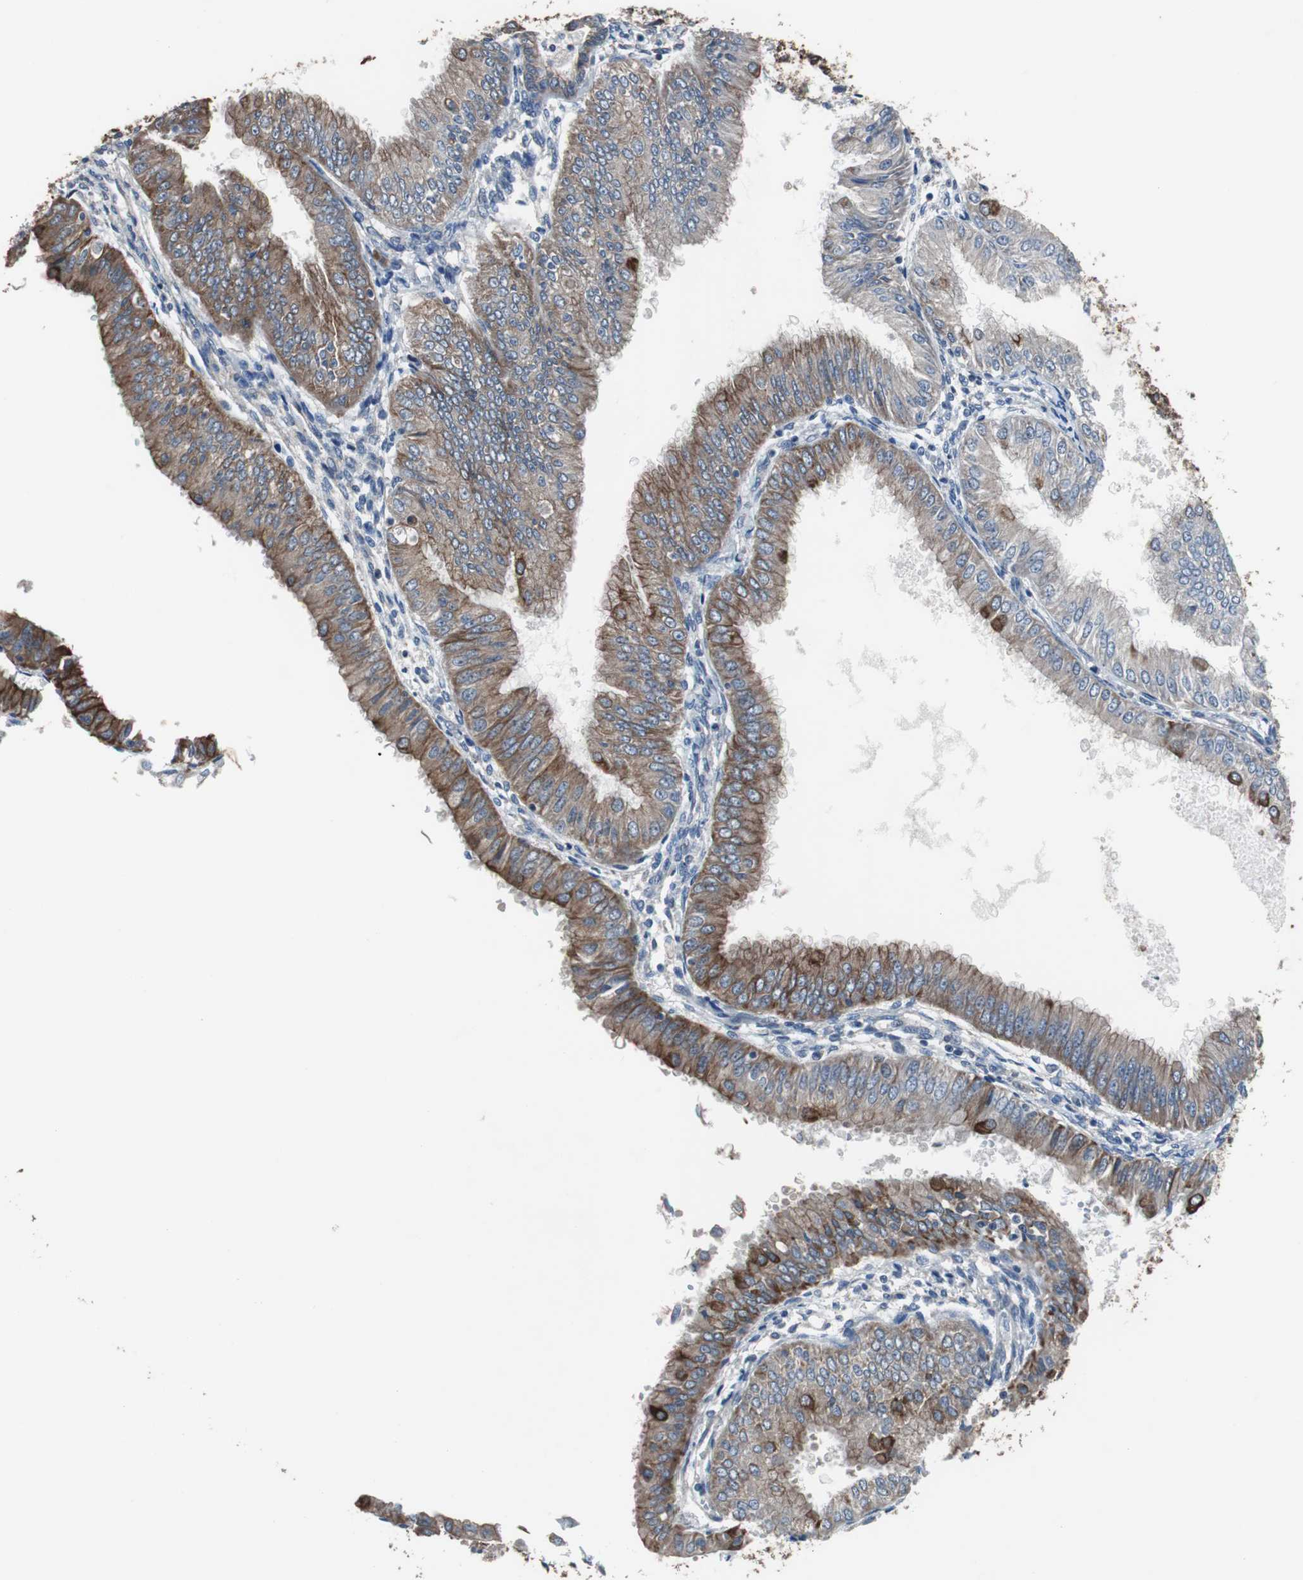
{"staining": {"intensity": "moderate", "quantity": ">75%", "location": "cytoplasmic/membranous"}, "tissue": "endometrial cancer", "cell_type": "Tumor cells", "image_type": "cancer", "snomed": [{"axis": "morphology", "description": "Adenocarcinoma, NOS"}, {"axis": "topography", "description": "Endometrium"}], "caption": "About >75% of tumor cells in human endometrial adenocarcinoma demonstrate moderate cytoplasmic/membranous protein staining as visualized by brown immunohistochemical staining.", "gene": "USP10", "patient": {"sex": "female", "age": 53}}